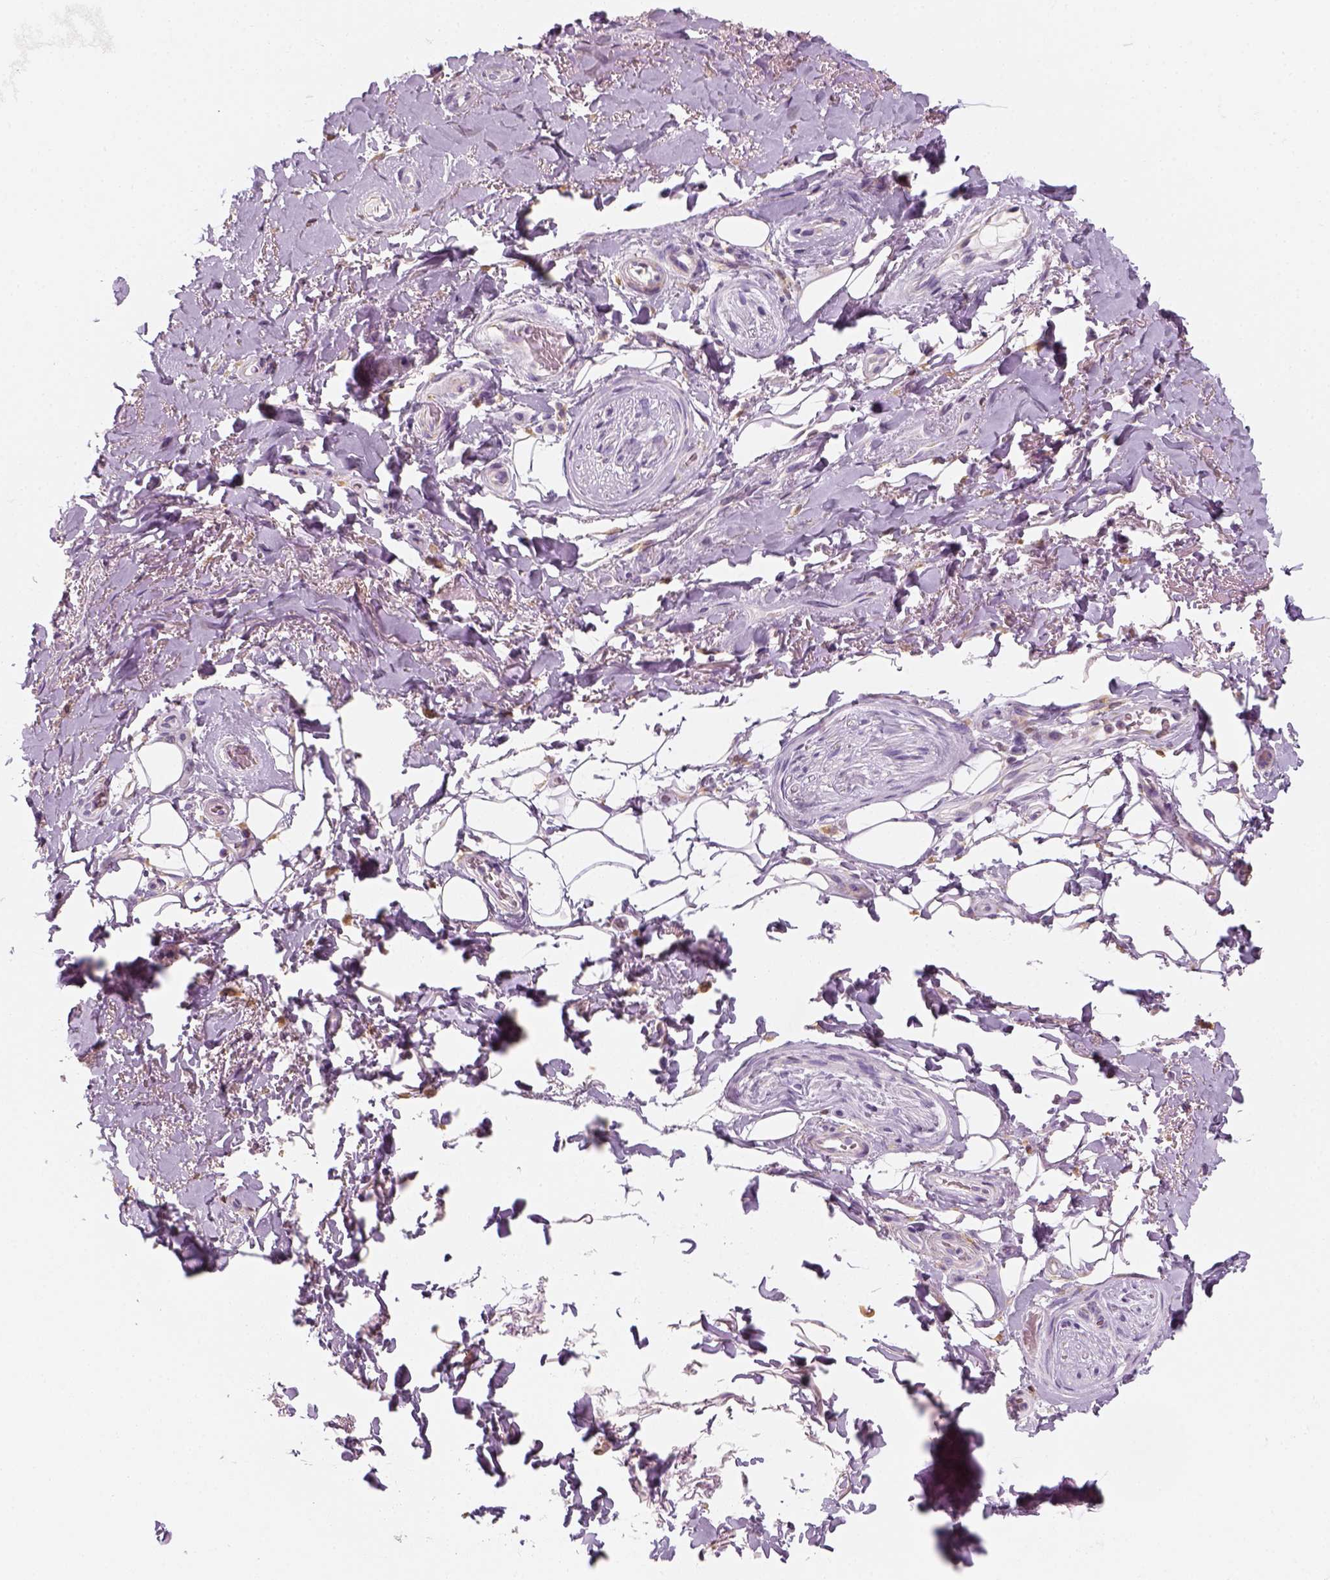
{"staining": {"intensity": "negative", "quantity": "none", "location": "none"}, "tissue": "adipose tissue", "cell_type": "Adipocytes", "image_type": "normal", "snomed": [{"axis": "morphology", "description": "Normal tissue, NOS"}, {"axis": "topography", "description": "Anal"}, {"axis": "topography", "description": "Peripheral nerve tissue"}], "caption": "The IHC photomicrograph has no significant positivity in adipocytes of adipose tissue.", "gene": "AWAT2", "patient": {"sex": "male", "age": 53}}